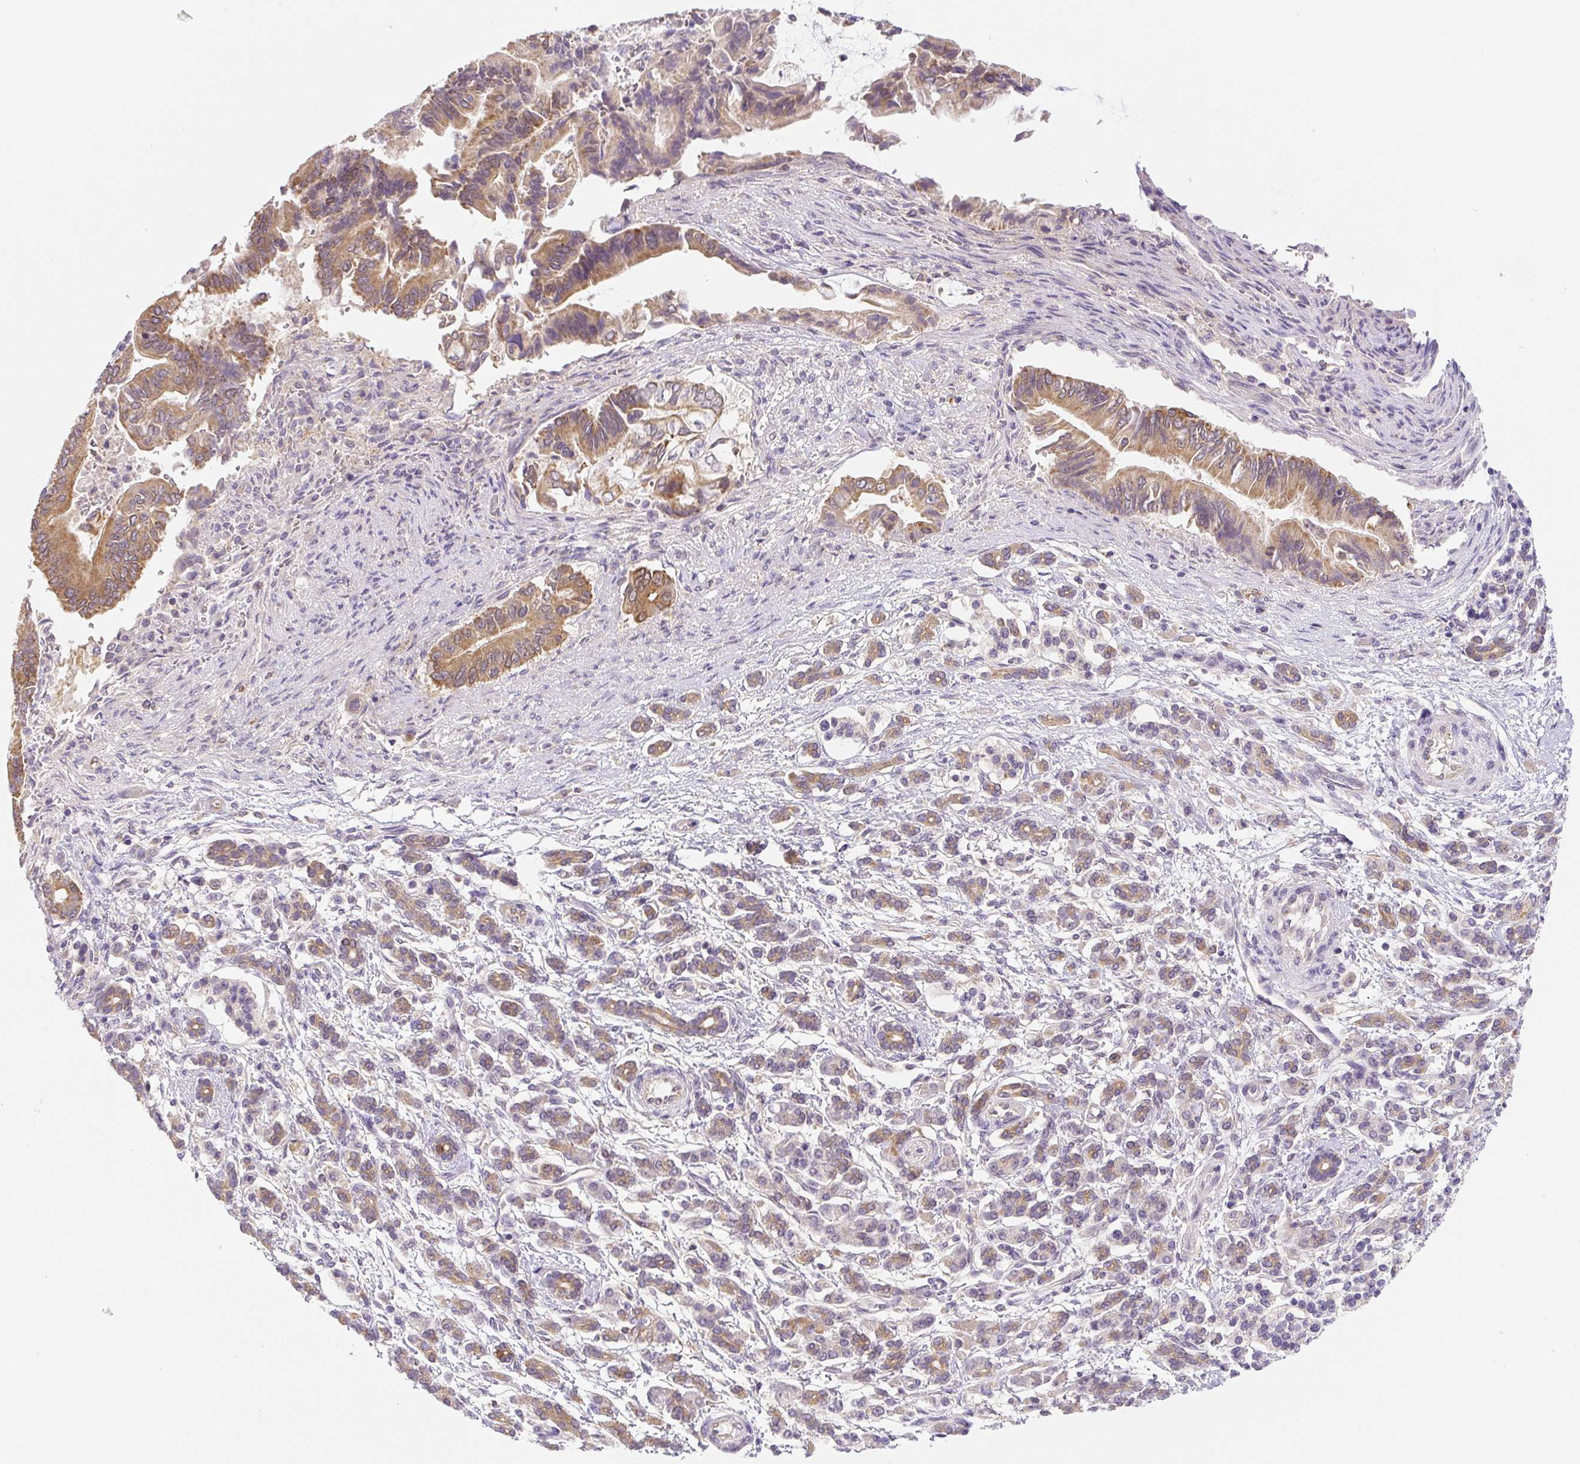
{"staining": {"intensity": "moderate", "quantity": ">75%", "location": "cytoplasmic/membranous"}, "tissue": "pancreatic cancer", "cell_type": "Tumor cells", "image_type": "cancer", "snomed": [{"axis": "morphology", "description": "Adenocarcinoma, NOS"}, {"axis": "topography", "description": "Pancreas"}], "caption": "Adenocarcinoma (pancreatic) tissue reveals moderate cytoplasmic/membranous expression in approximately >75% of tumor cells, visualized by immunohistochemistry. Ihc stains the protein in brown and the nuclei are stained blue.", "gene": "PLA2G4A", "patient": {"sex": "male", "age": 68}}